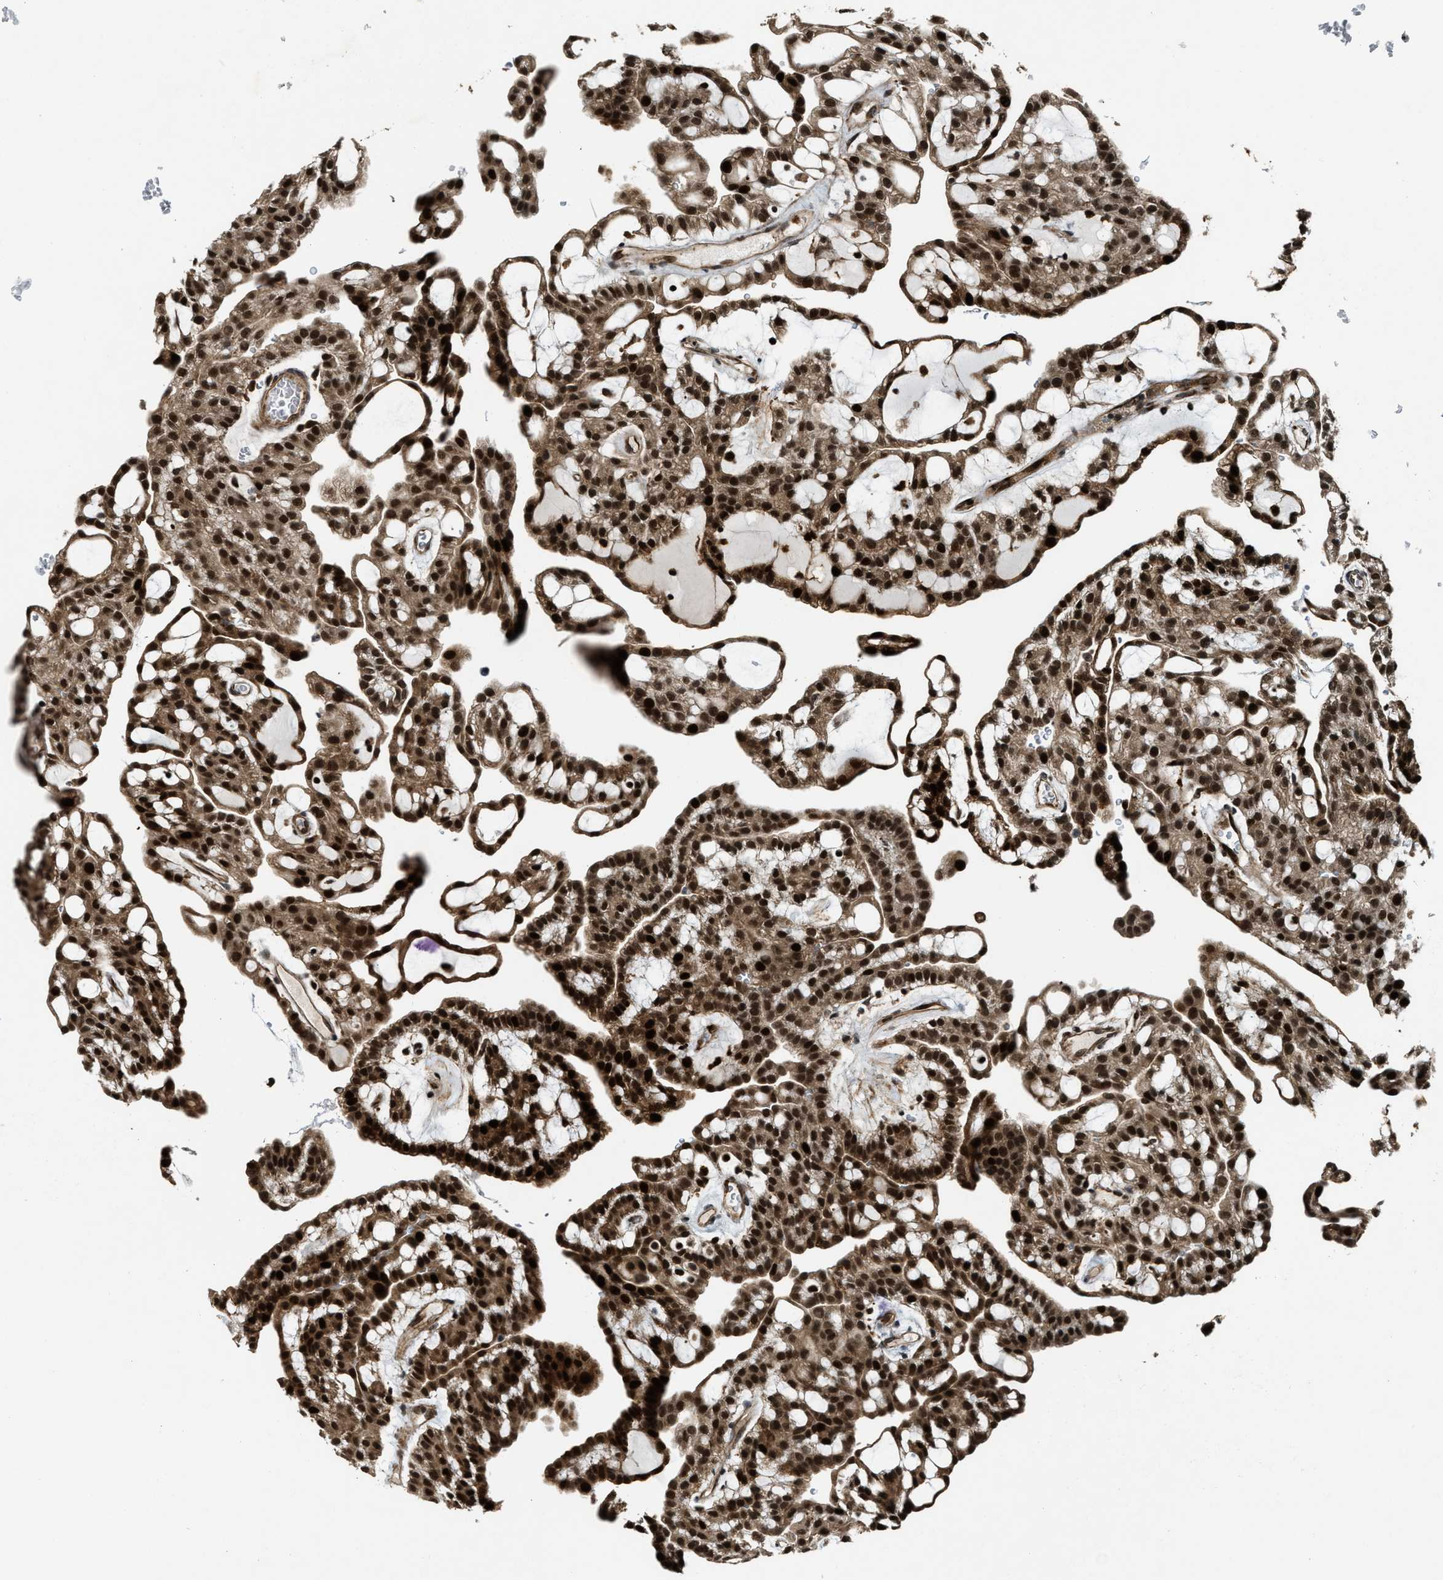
{"staining": {"intensity": "strong", "quantity": ">75%", "location": "cytoplasmic/membranous,nuclear"}, "tissue": "renal cancer", "cell_type": "Tumor cells", "image_type": "cancer", "snomed": [{"axis": "morphology", "description": "Adenocarcinoma, NOS"}, {"axis": "topography", "description": "Kidney"}], "caption": "An immunohistochemistry (IHC) image of tumor tissue is shown. Protein staining in brown highlights strong cytoplasmic/membranous and nuclear positivity in renal cancer within tumor cells.", "gene": "ZNF250", "patient": {"sex": "male", "age": 63}}